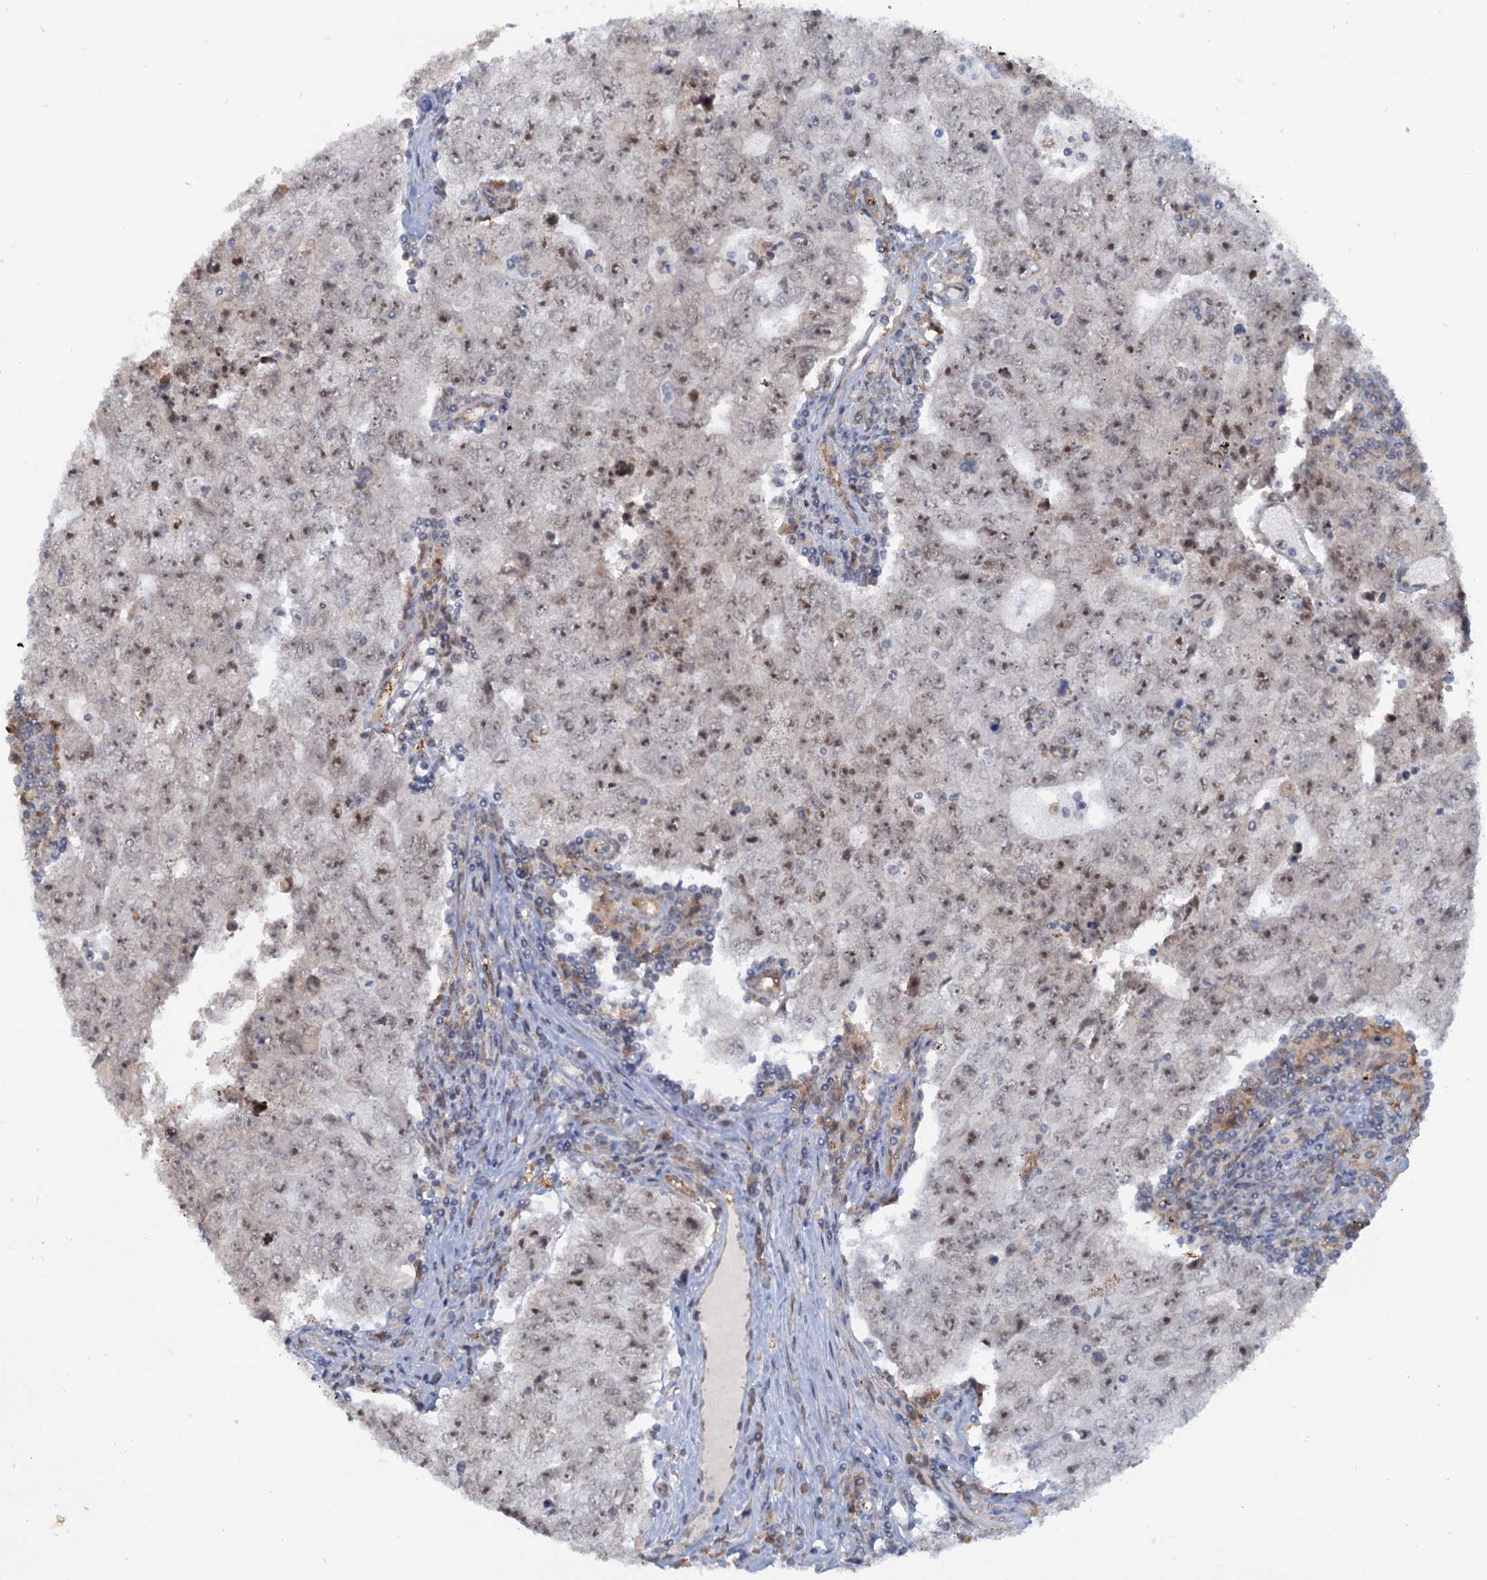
{"staining": {"intensity": "weak", "quantity": "25%-75%", "location": "nuclear"}, "tissue": "testis cancer", "cell_type": "Tumor cells", "image_type": "cancer", "snomed": [{"axis": "morphology", "description": "Carcinoma, Embryonal, NOS"}, {"axis": "topography", "description": "Testis"}], "caption": "Approximately 25%-75% of tumor cells in testis cancer (embryonal carcinoma) exhibit weak nuclear protein staining as visualized by brown immunohistochemical staining.", "gene": "C1D", "patient": {"sex": "male", "age": 17}}